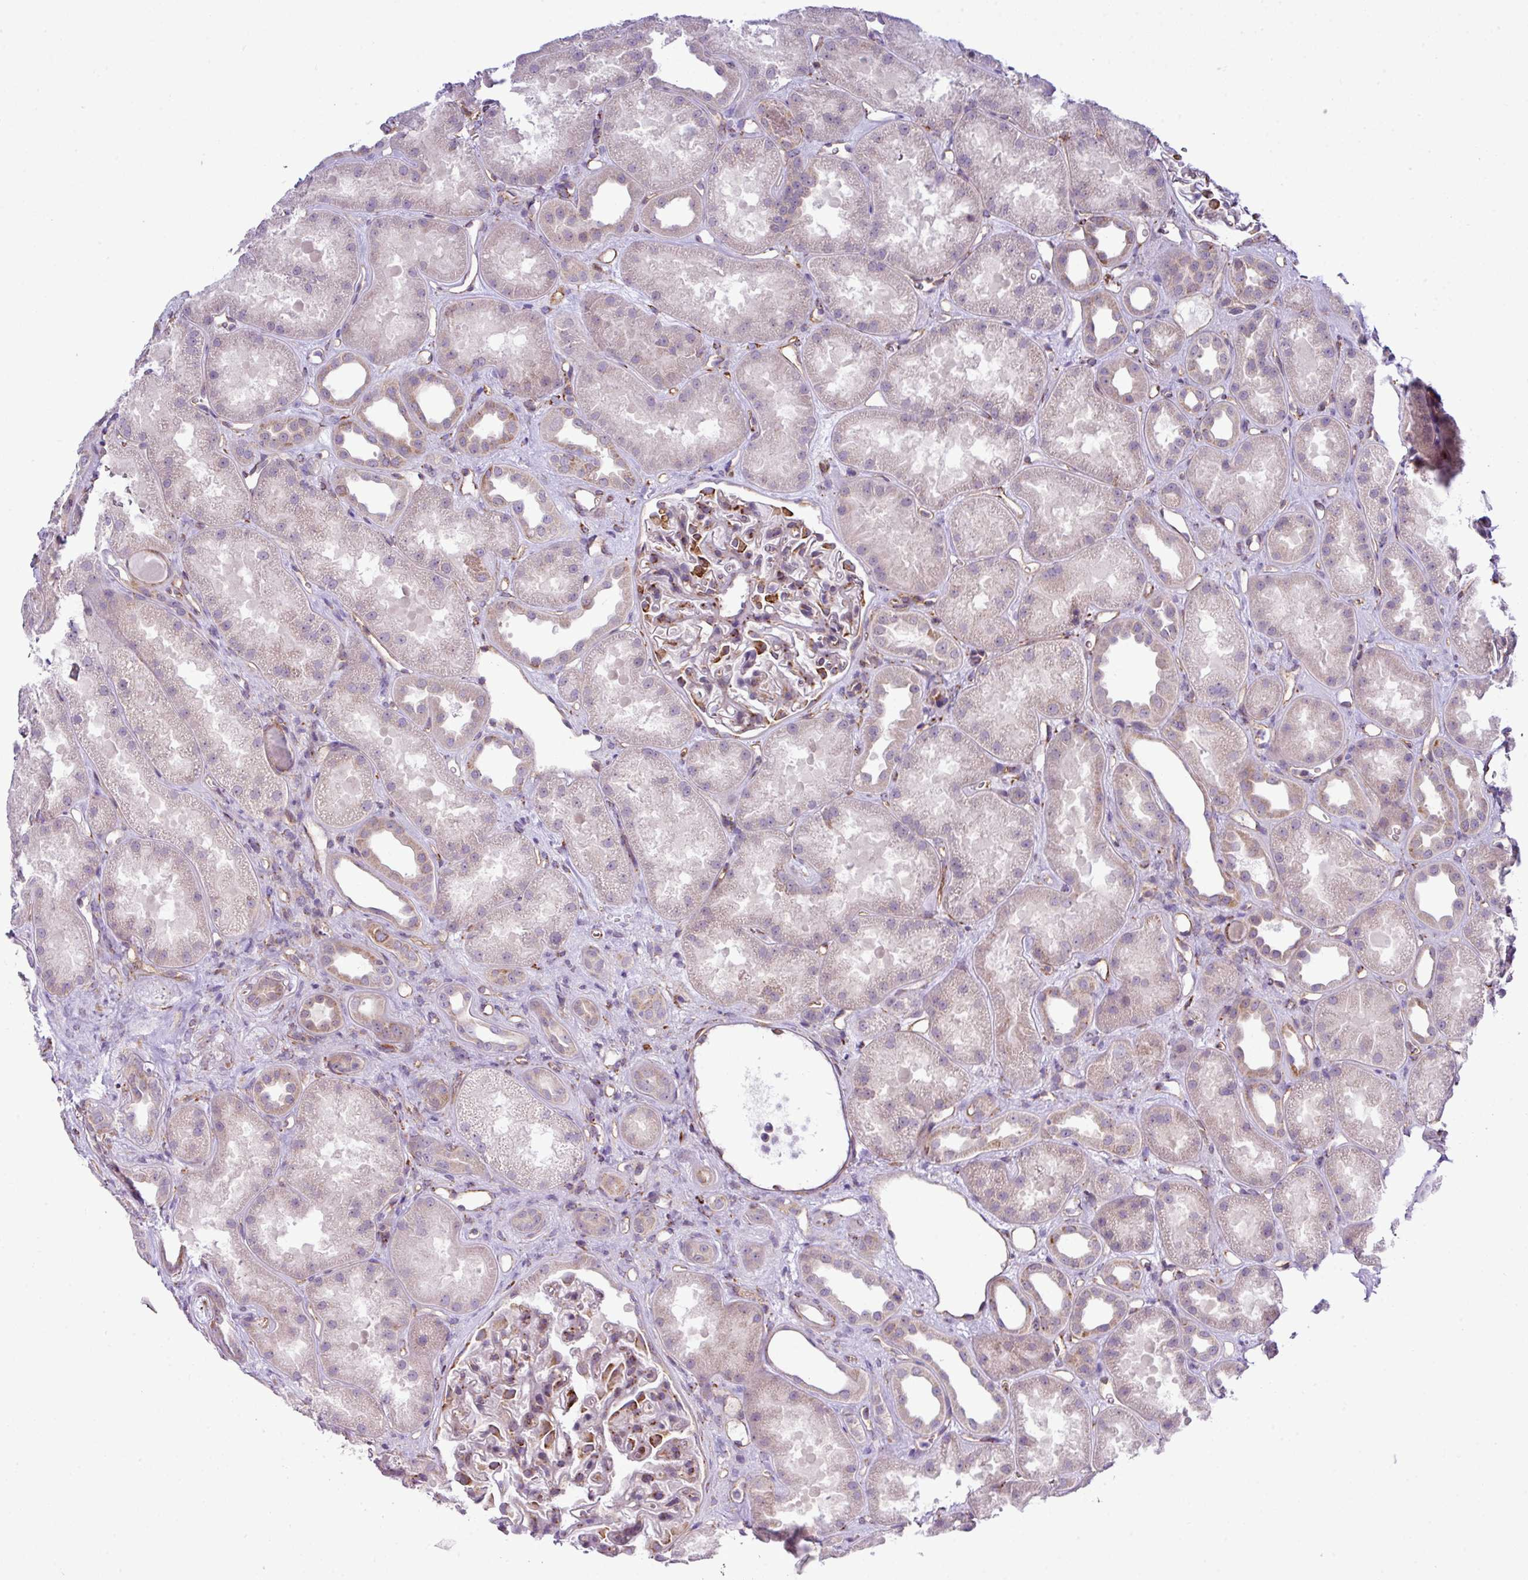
{"staining": {"intensity": "strong", "quantity": "<25%", "location": "cytoplasmic/membranous"}, "tissue": "kidney", "cell_type": "Cells in glomeruli", "image_type": "normal", "snomed": [{"axis": "morphology", "description": "Normal tissue, NOS"}, {"axis": "topography", "description": "Kidney"}], "caption": "The photomicrograph shows immunohistochemical staining of benign kidney. There is strong cytoplasmic/membranous staining is identified in approximately <25% of cells in glomeruli. The protein of interest is shown in brown color, while the nuclei are stained blue.", "gene": "CFAP97", "patient": {"sex": "male", "age": 61}}